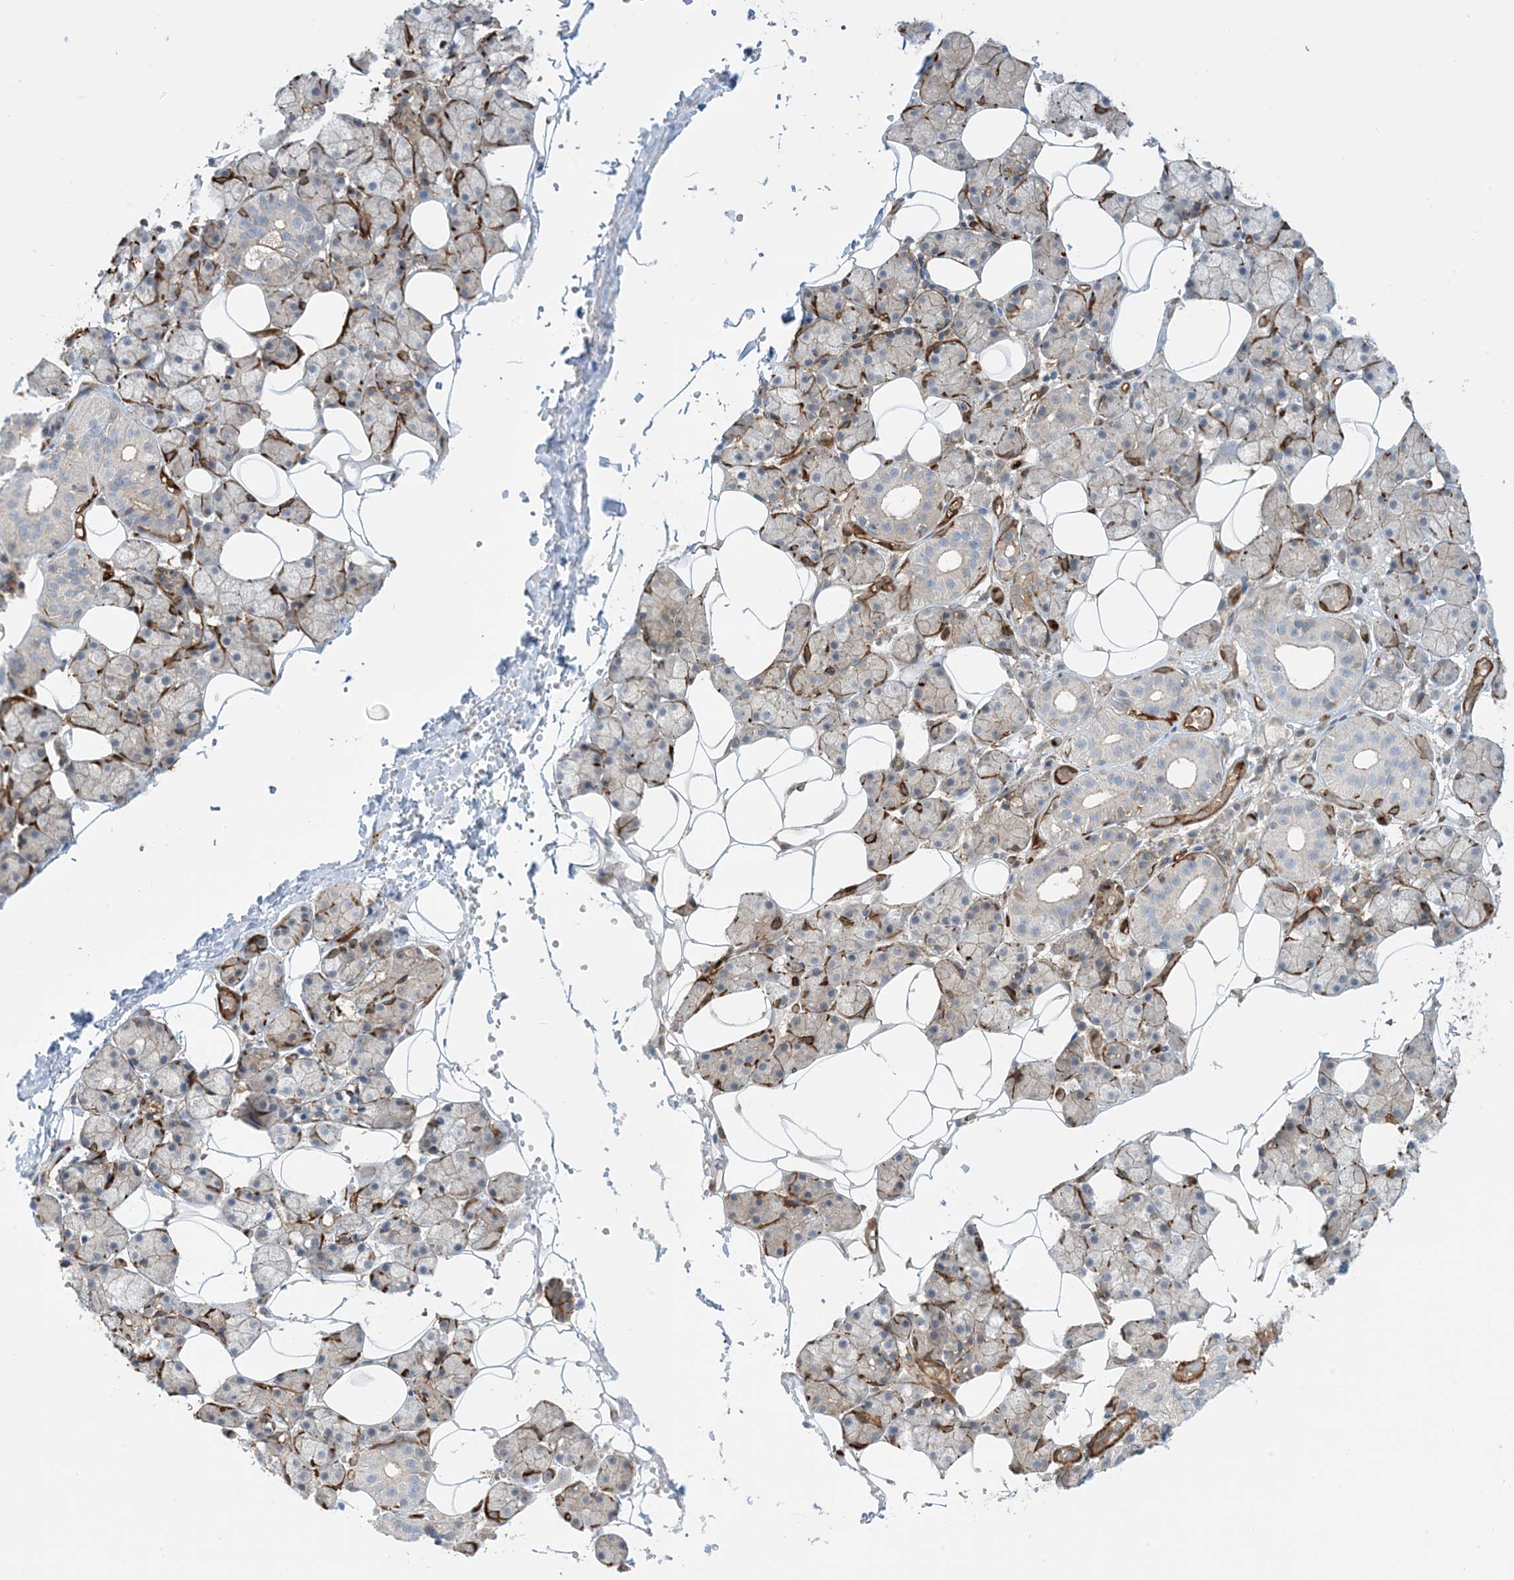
{"staining": {"intensity": "moderate", "quantity": "25%-75%", "location": "cytoplasmic/membranous"}, "tissue": "salivary gland", "cell_type": "Glandular cells", "image_type": "normal", "snomed": [{"axis": "morphology", "description": "Normal tissue, NOS"}, {"axis": "topography", "description": "Salivary gland"}], "caption": "Immunohistochemical staining of unremarkable salivary gland displays medium levels of moderate cytoplasmic/membranous staining in approximately 25%-75% of glandular cells.", "gene": "PPM1F", "patient": {"sex": "female", "age": 33}}